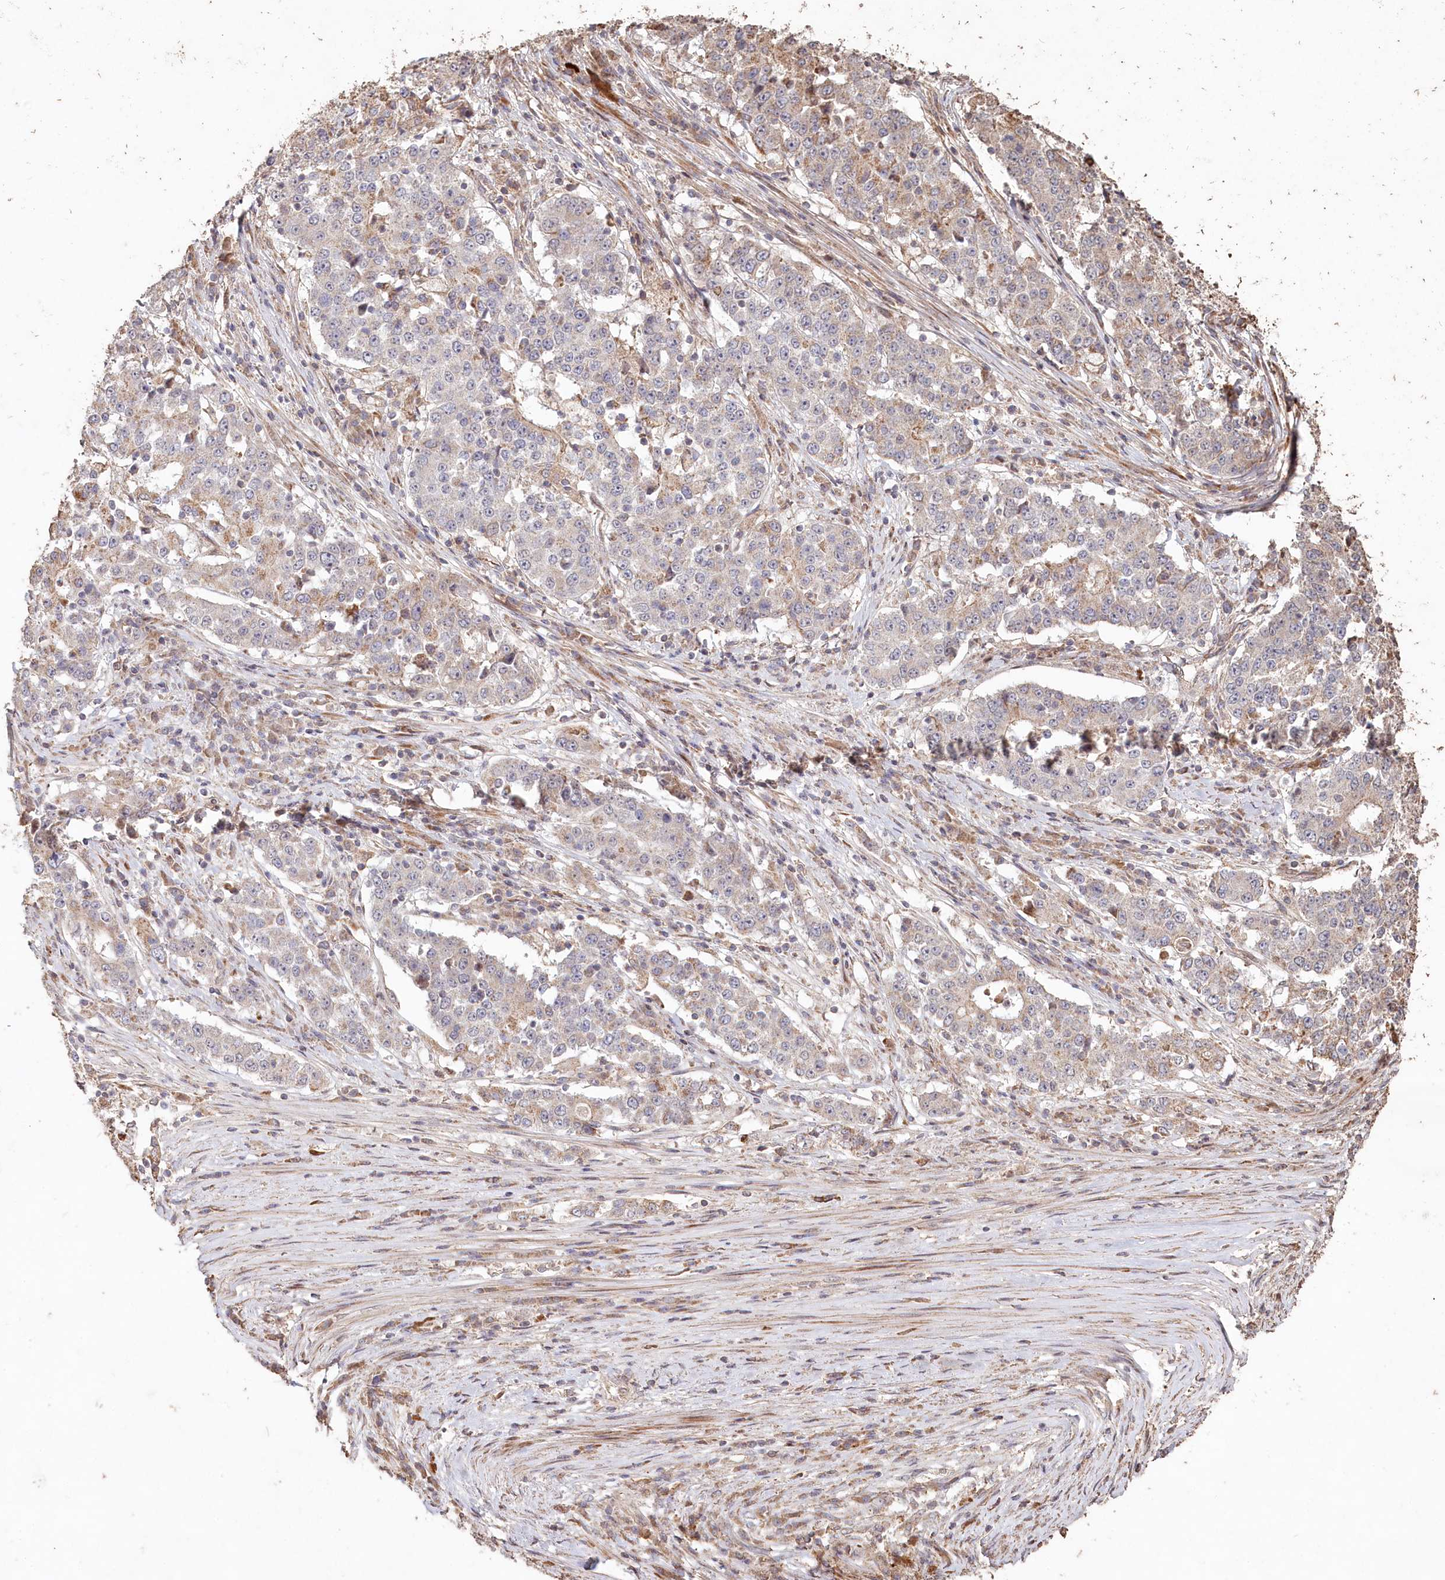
{"staining": {"intensity": "weak", "quantity": "<25%", "location": "cytoplasmic/membranous"}, "tissue": "stomach cancer", "cell_type": "Tumor cells", "image_type": "cancer", "snomed": [{"axis": "morphology", "description": "Adenocarcinoma, NOS"}, {"axis": "topography", "description": "Stomach"}], "caption": "Immunohistochemistry of human adenocarcinoma (stomach) reveals no positivity in tumor cells.", "gene": "HAL", "patient": {"sex": "male", "age": 59}}